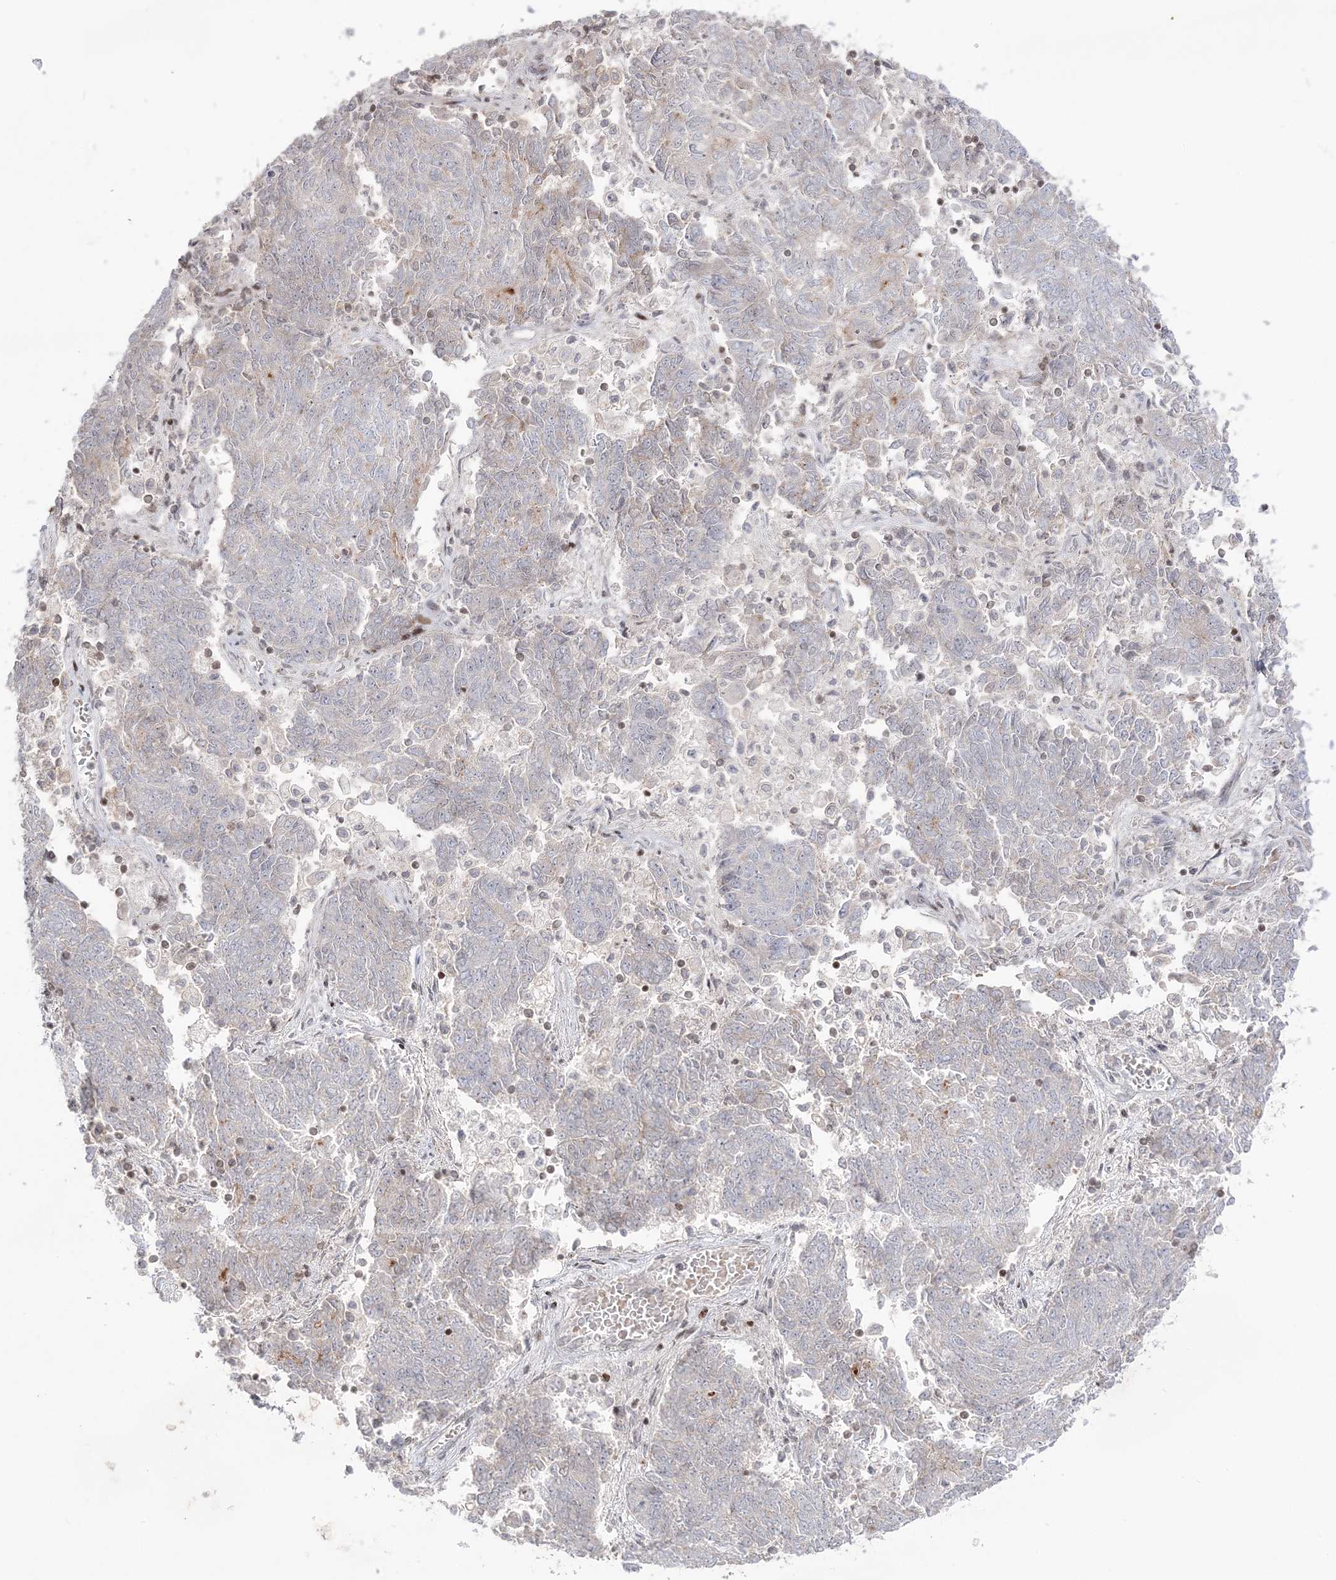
{"staining": {"intensity": "negative", "quantity": "none", "location": "none"}, "tissue": "endometrial cancer", "cell_type": "Tumor cells", "image_type": "cancer", "snomed": [{"axis": "morphology", "description": "Adenocarcinoma, NOS"}, {"axis": "topography", "description": "Endometrium"}], "caption": "Protein analysis of endometrial adenocarcinoma exhibits no significant expression in tumor cells.", "gene": "SH3BP4", "patient": {"sex": "female", "age": 80}}